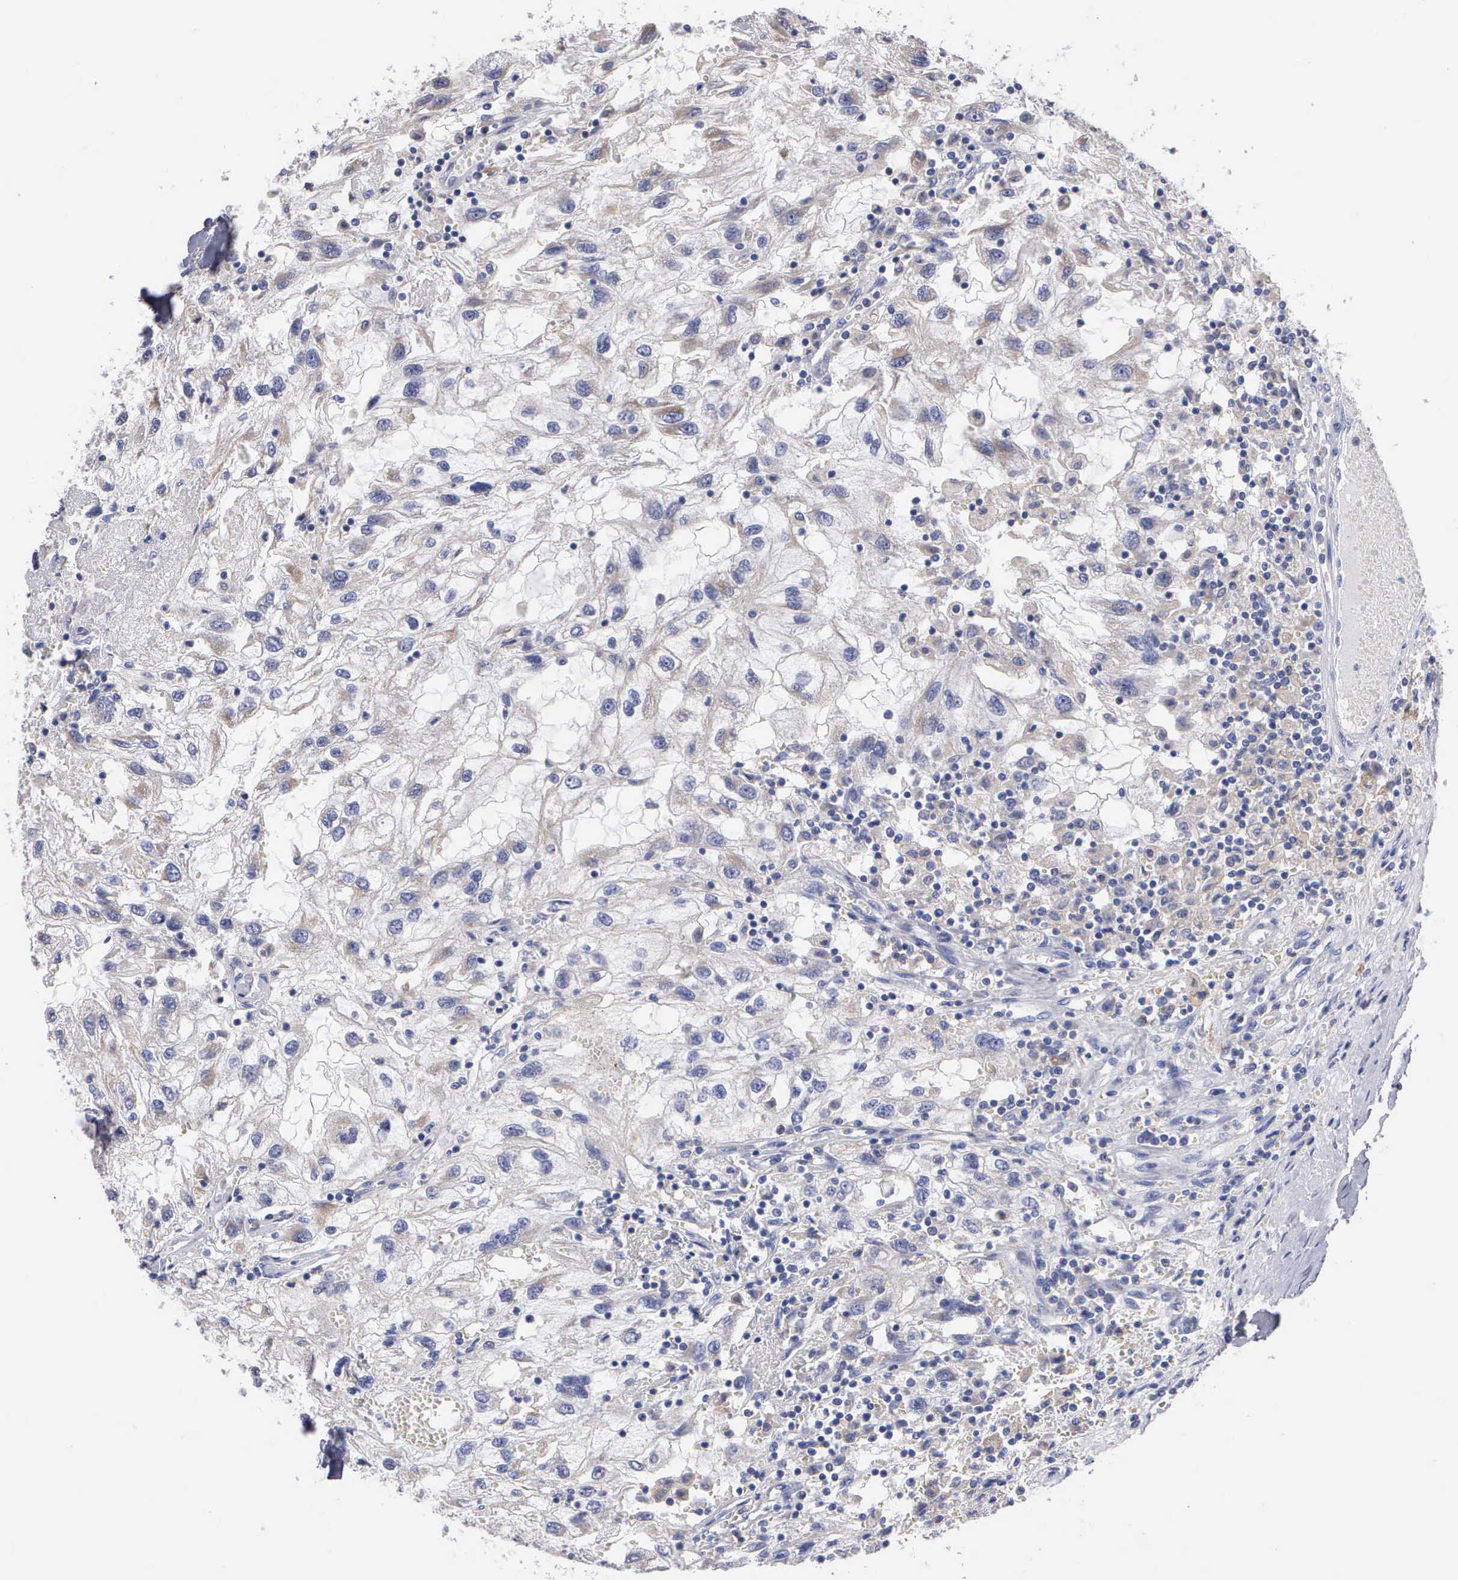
{"staining": {"intensity": "negative", "quantity": "none", "location": "none"}, "tissue": "renal cancer", "cell_type": "Tumor cells", "image_type": "cancer", "snomed": [{"axis": "morphology", "description": "Normal tissue, NOS"}, {"axis": "morphology", "description": "Adenocarcinoma, NOS"}, {"axis": "topography", "description": "Kidney"}], "caption": "Protein analysis of renal cancer (adenocarcinoma) exhibits no significant positivity in tumor cells. (DAB IHC visualized using brightfield microscopy, high magnification).", "gene": "PTGS2", "patient": {"sex": "male", "age": 71}}